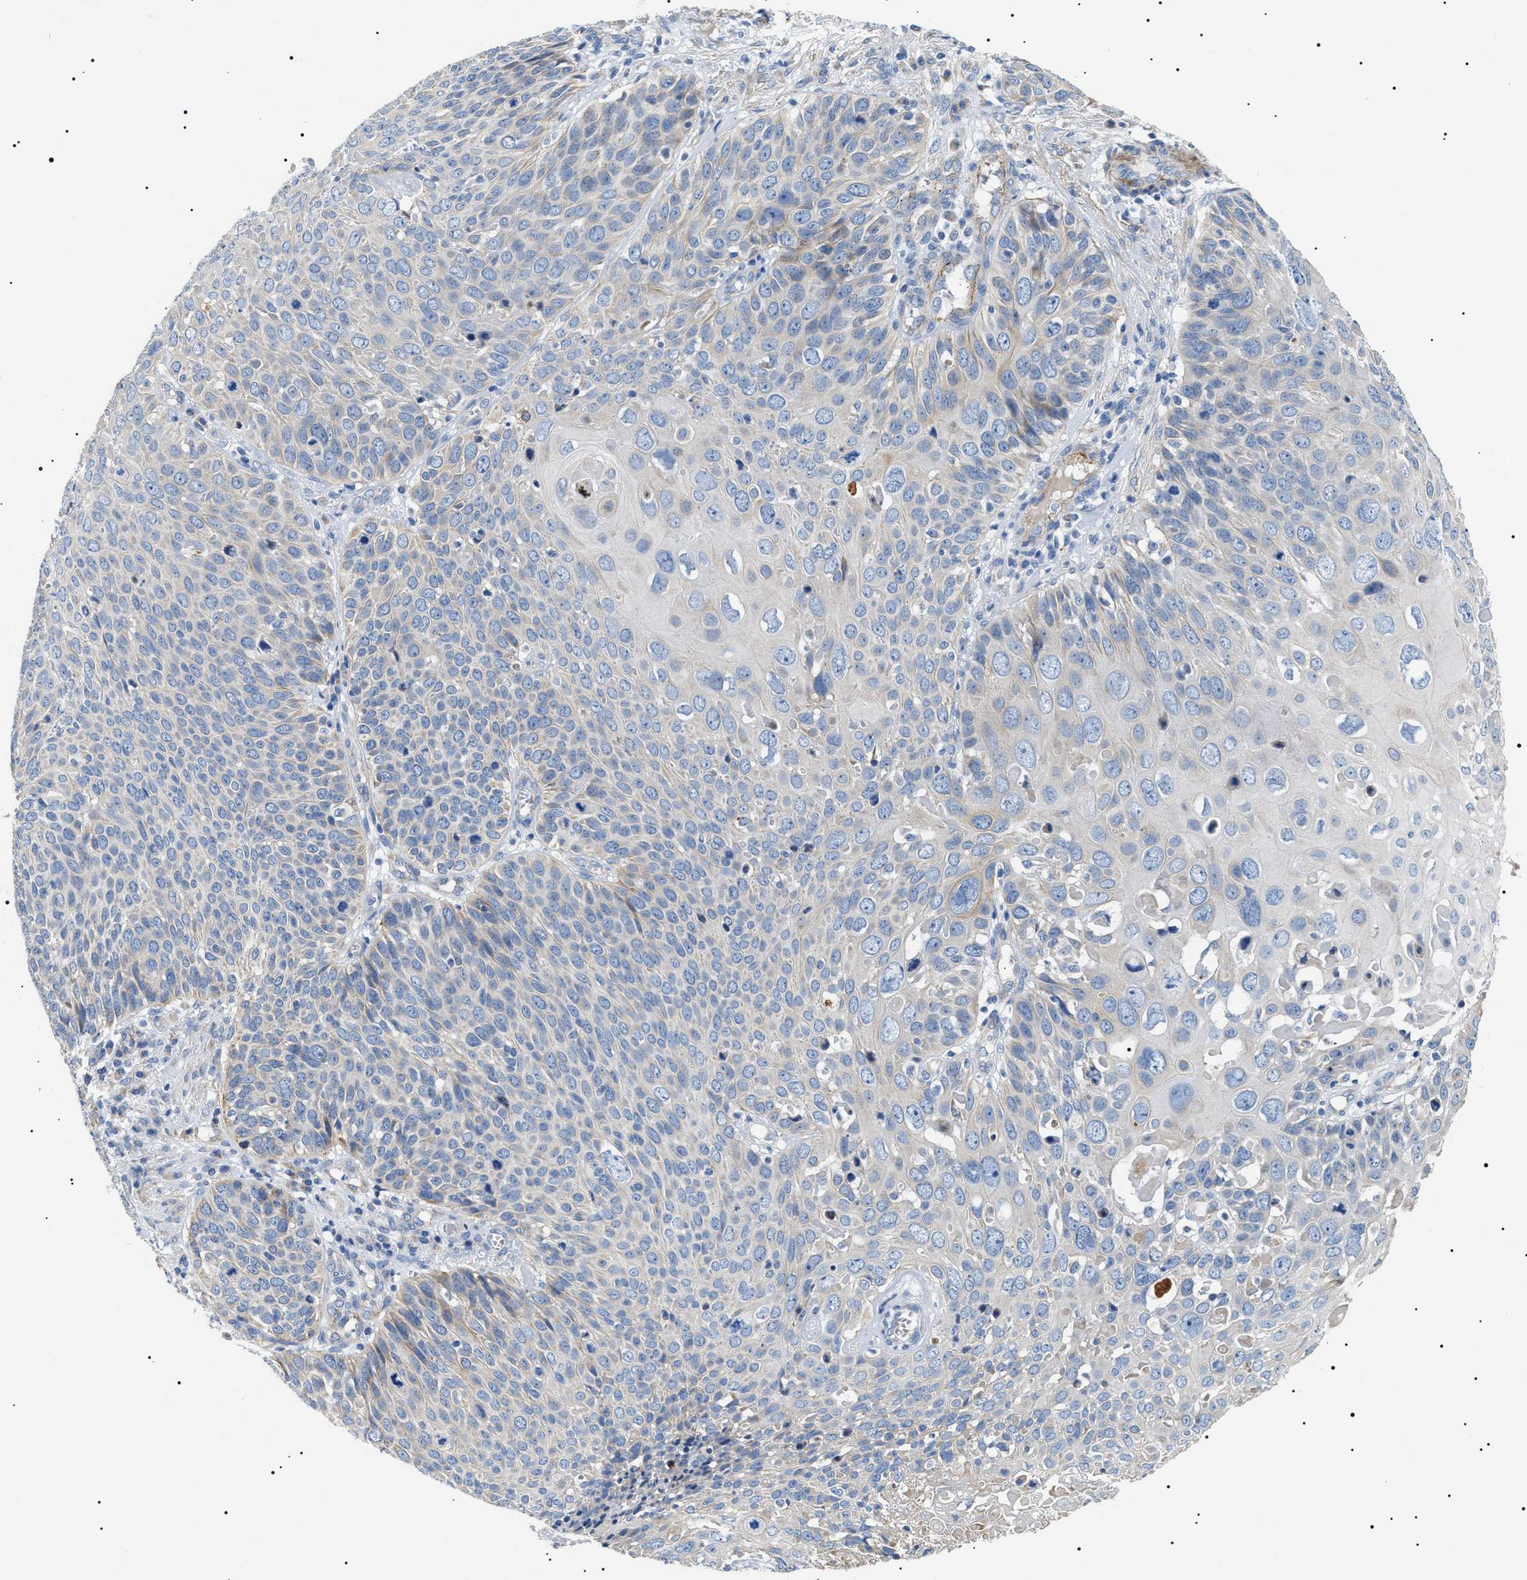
{"staining": {"intensity": "weak", "quantity": "<25%", "location": "cytoplasmic/membranous"}, "tissue": "cervical cancer", "cell_type": "Tumor cells", "image_type": "cancer", "snomed": [{"axis": "morphology", "description": "Squamous cell carcinoma, NOS"}, {"axis": "topography", "description": "Cervix"}], "caption": "Tumor cells are negative for brown protein staining in cervical cancer.", "gene": "TMEM222", "patient": {"sex": "female", "age": 74}}